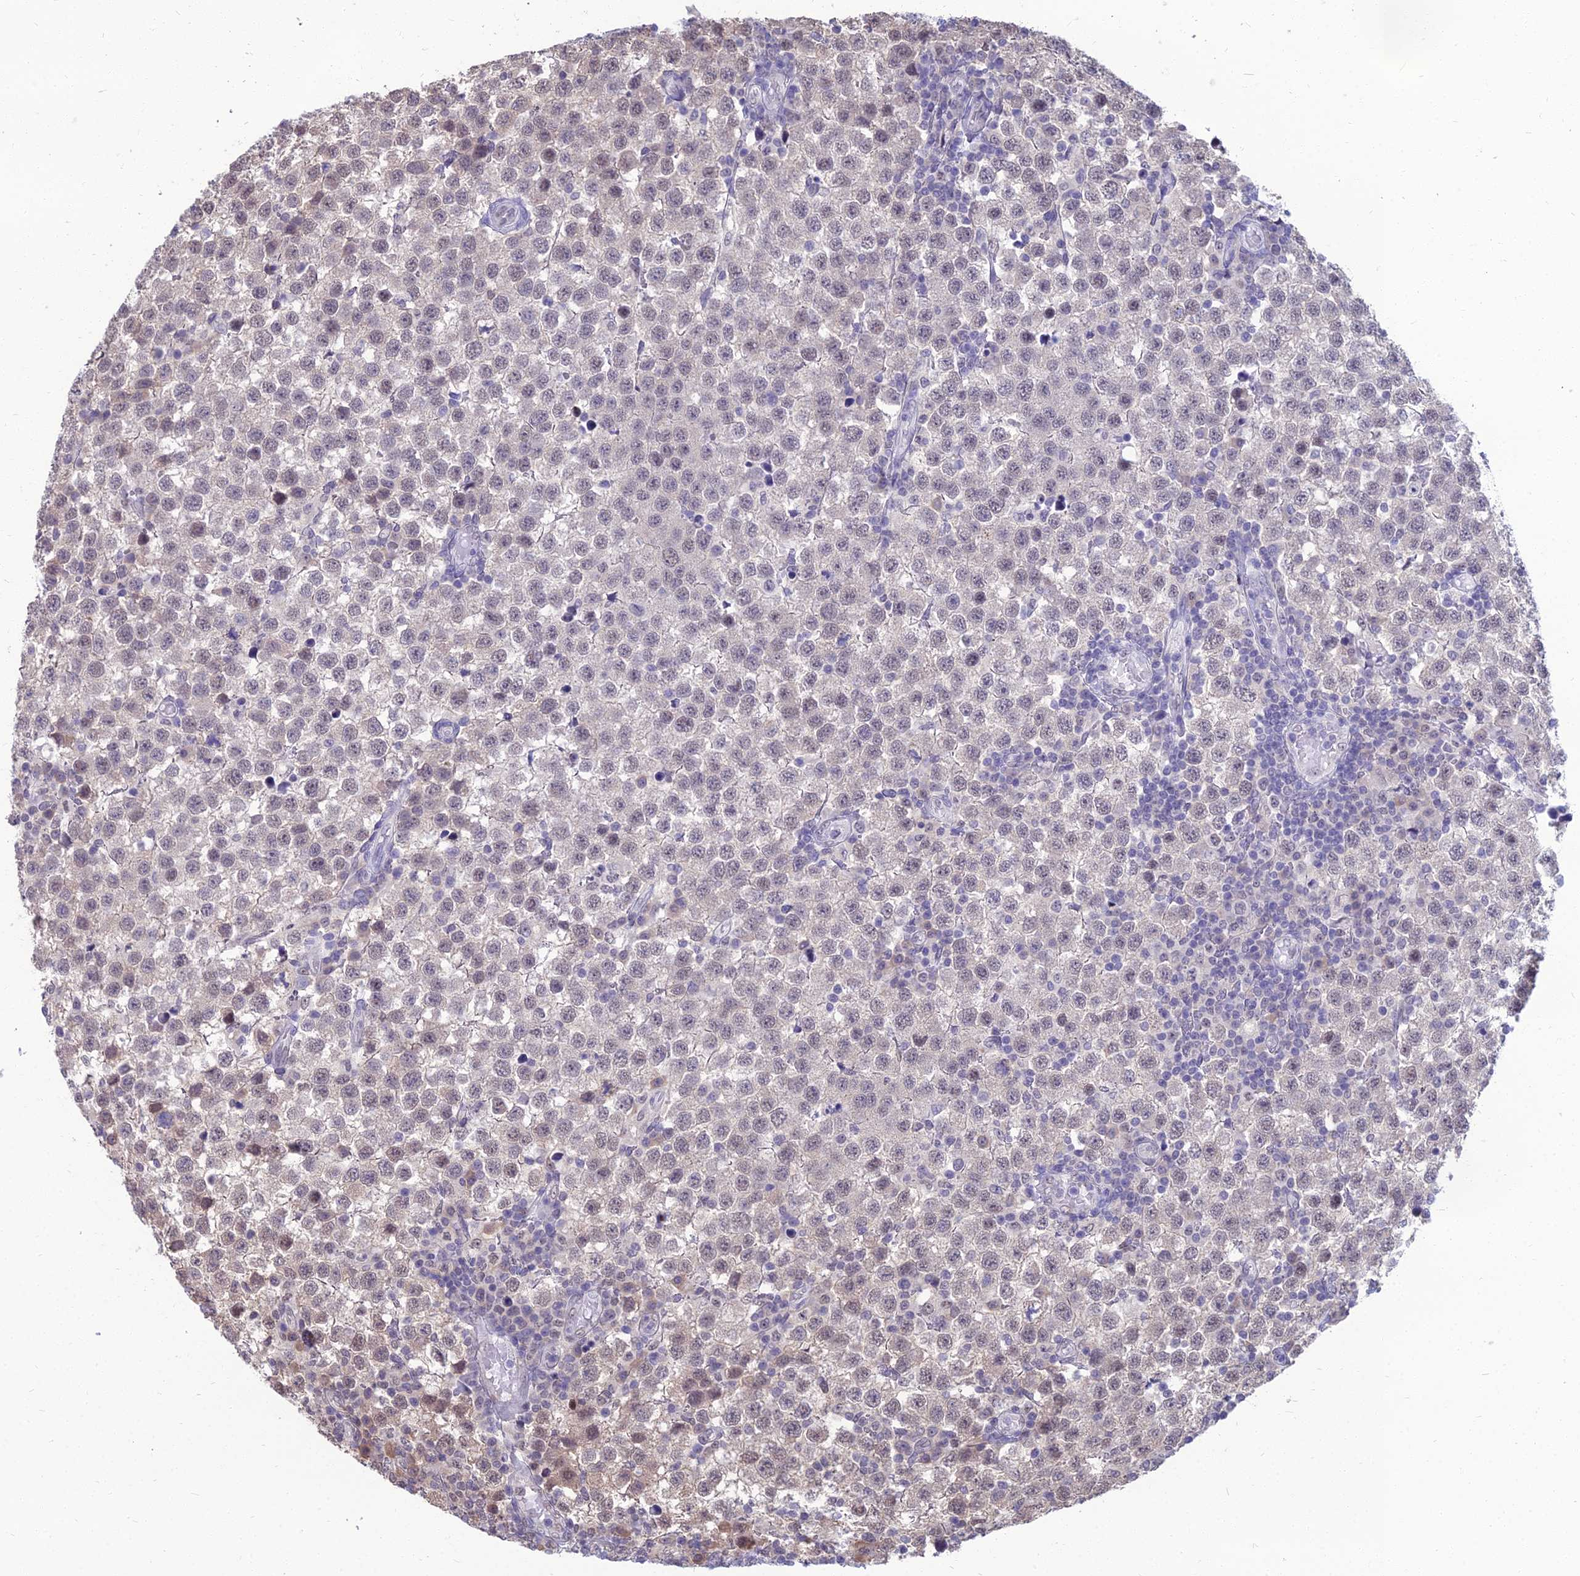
{"staining": {"intensity": "weak", "quantity": "<25%", "location": "nuclear"}, "tissue": "testis cancer", "cell_type": "Tumor cells", "image_type": "cancer", "snomed": [{"axis": "morphology", "description": "Seminoma, NOS"}, {"axis": "topography", "description": "Testis"}], "caption": "IHC of seminoma (testis) reveals no positivity in tumor cells.", "gene": "SRSF7", "patient": {"sex": "male", "age": 34}}